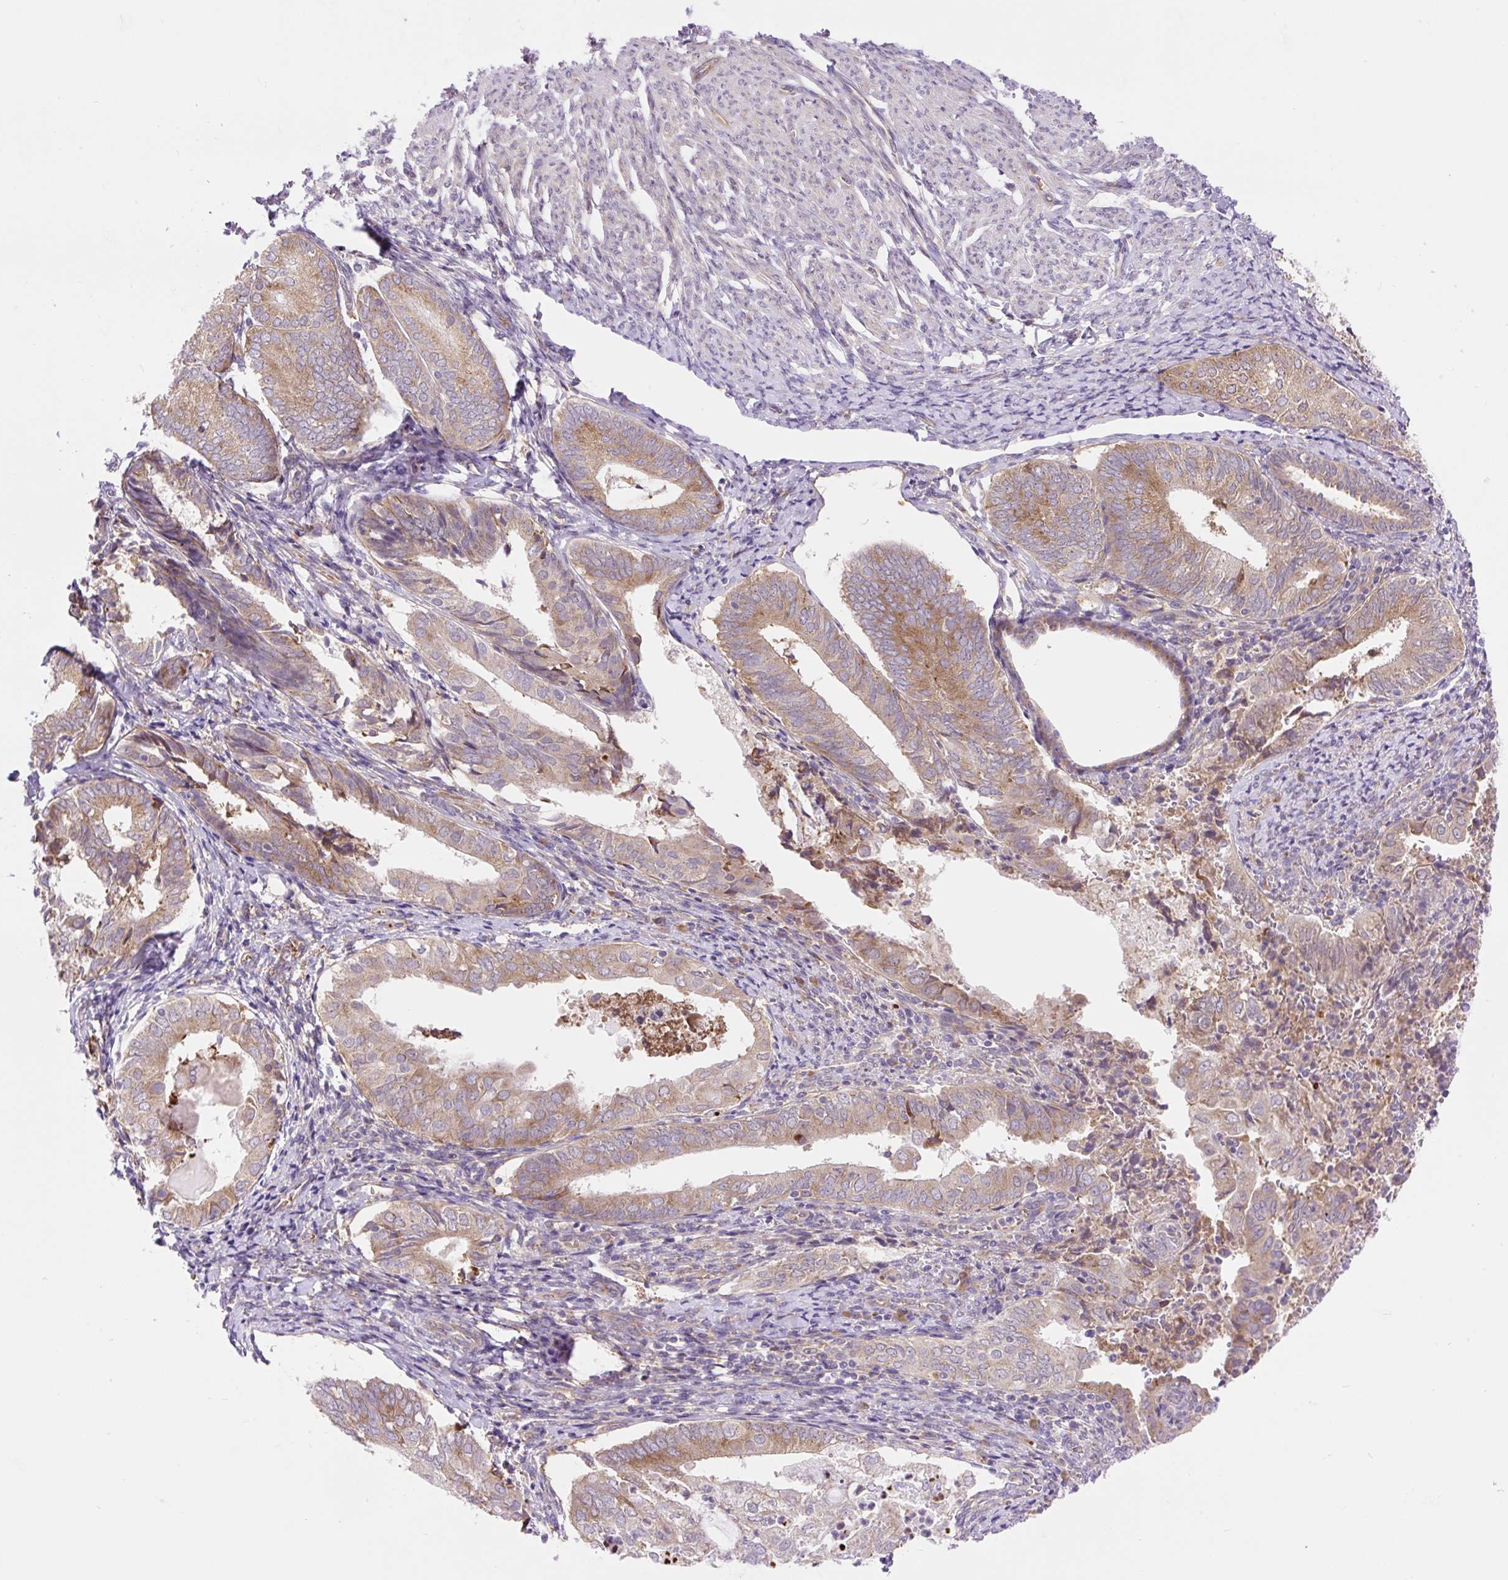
{"staining": {"intensity": "moderate", "quantity": ">75%", "location": "cytoplasmic/membranous"}, "tissue": "endometrial cancer", "cell_type": "Tumor cells", "image_type": "cancer", "snomed": [{"axis": "morphology", "description": "Adenocarcinoma, NOS"}, {"axis": "topography", "description": "Endometrium"}], "caption": "Adenocarcinoma (endometrial) was stained to show a protein in brown. There is medium levels of moderate cytoplasmic/membranous staining in about >75% of tumor cells.", "gene": "GPR45", "patient": {"sex": "female", "age": 87}}